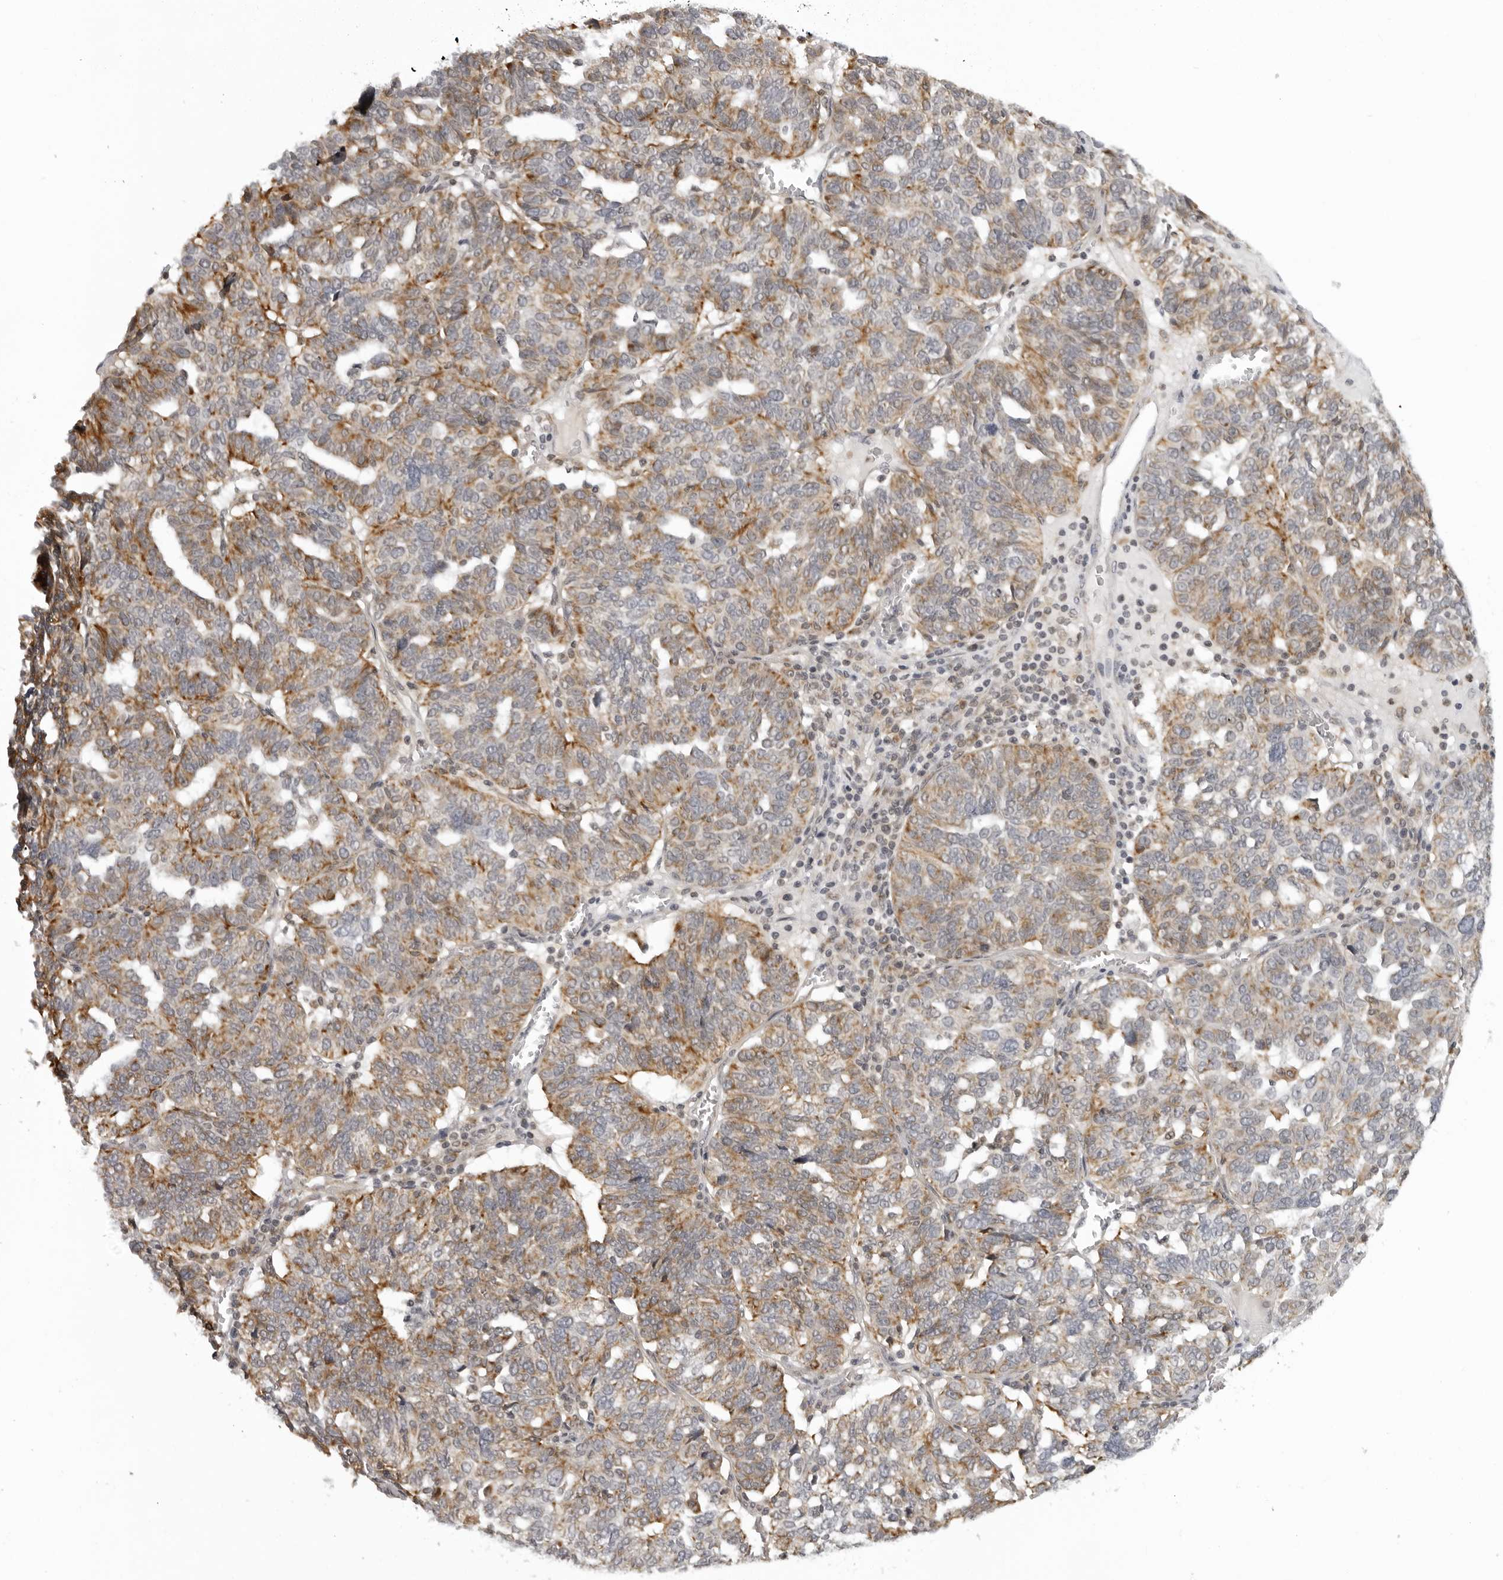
{"staining": {"intensity": "moderate", "quantity": "25%-75%", "location": "cytoplasmic/membranous"}, "tissue": "ovarian cancer", "cell_type": "Tumor cells", "image_type": "cancer", "snomed": [{"axis": "morphology", "description": "Cystadenocarcinoma, serous, NOS"}, {"axis": "topography", "description": "Ovary"}], "caption": "Tumor cells exhibit medium levels of moderate cytoplasmic/membranous staining in about 25%-75% of cells in ovarian cancer.", "gene": "MRPS15", "patient": {"sex": "female", "age": 59}}